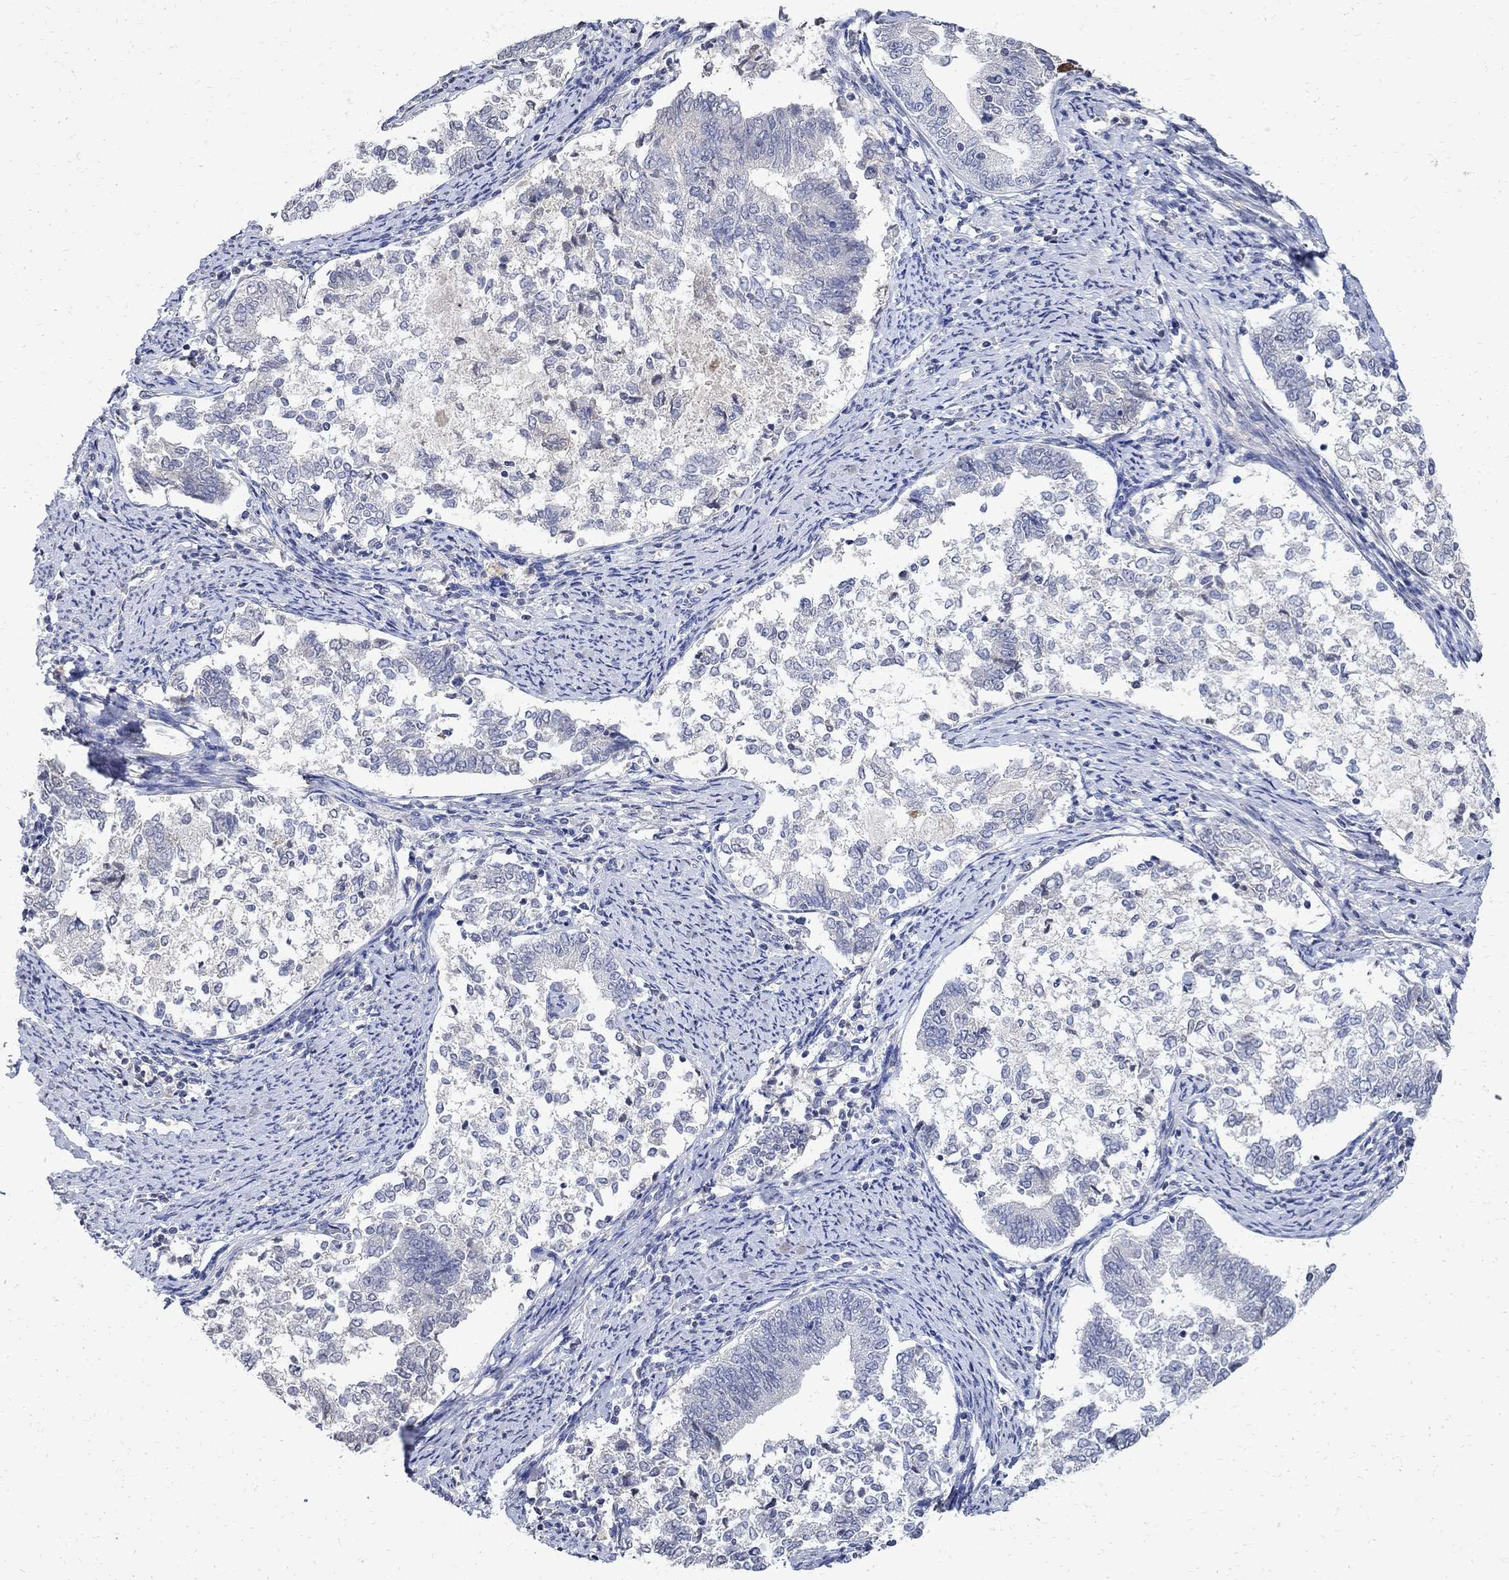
{"staining": {"intensity": "negative", "quantity": "none", "location": "none"}, "tissue": "endometrial cancer", "cell_type": "Tumor cells", "image_type": "cancer", "snomed": [{"axis": "morphology", "description": "Adenocarcinoma, NOS"}, {"axis": "topography", "description": "Endometrium"}], "caption": "IHC micrograph of human endometrial cancer stained for a protein (brown), which shows no expression in tumor cells.", "gene": "TMEM169", "patient": {"sex": "female", "age": 65}}